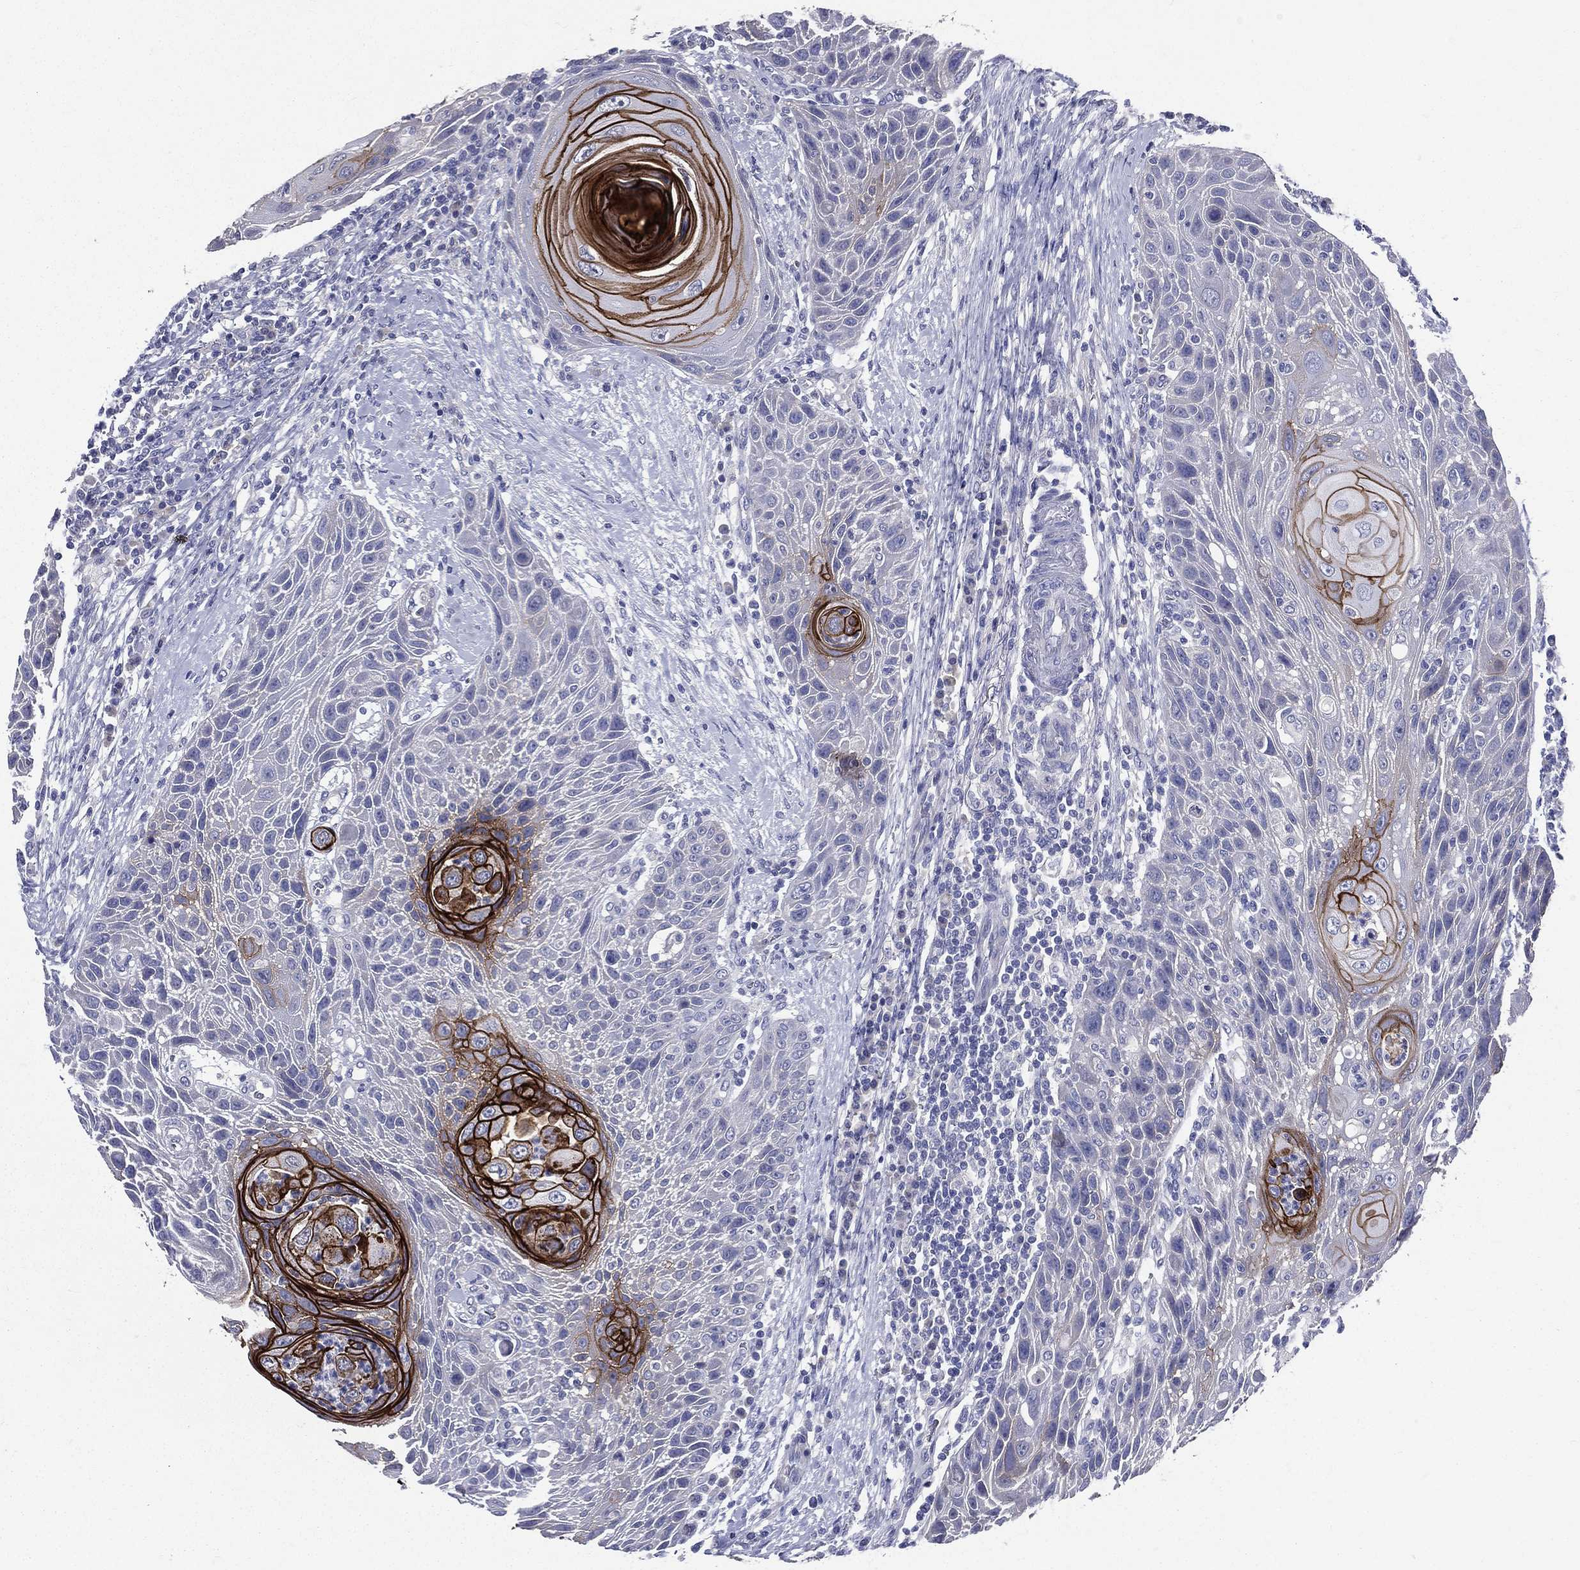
{"staining": {"intensity": "strong", "quantity": "<25%", "location": "cytoplasmic/membranous"}, "tissue": "head and neck cancer", "cell_type": "Tumor cells", "image_type": "cancer", "snomed": [{"axis": "morphology", "description": "Squamous cell carcinoma, NOS"}, {"axis": "topography", "description": "Head-Neck"}], "caption": "Protein positivity by IHC shows strong cytoplasmic/membranous positivity in about <25% of tumor cells in head and neck cancer (squamous cell carcinoma).", "gene": "TGM1", "patient": {"sex": "male", "age": 69}}